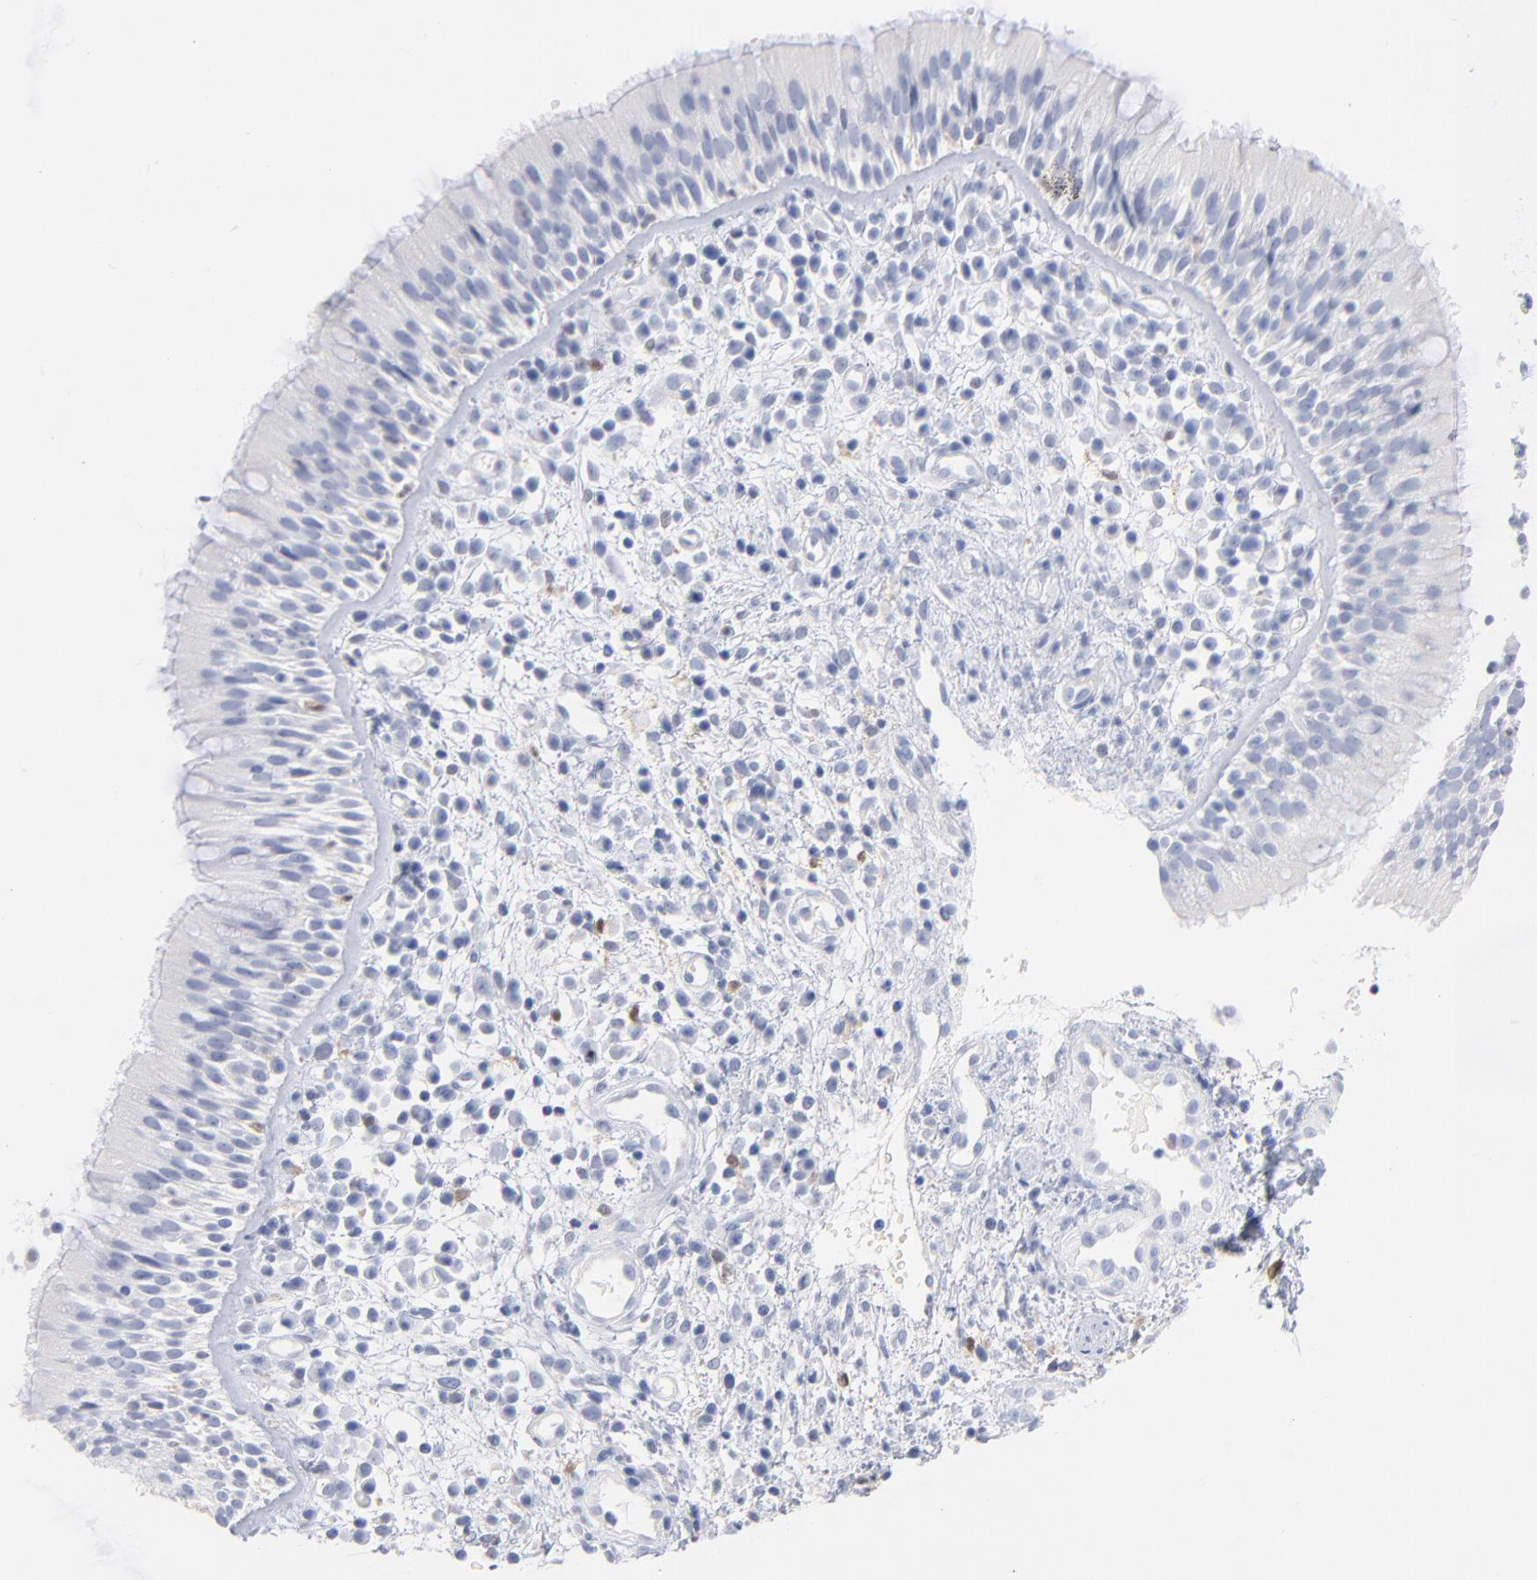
{"staining": {"intensity": "negative", "quantity": "none", "location": "none"}, "tissue": "nasopharynx", "cell_type": "Respiratory epithelial cells", "image_type": "normal", "snomed": [{"axis": "morphology", "description": "Normal tissue, NOS"}, {"axis": "morphology", "description": "Inflammation, NOS"}, {"axis": "morphology", "description": "Malignant melanoma, Metastatic site"}, {"axis": "topography", "description": "Nasopharynx"}], "caption": "IHC of unremarkable human nasopharynx displays no staining in respiratory epithelial cells.", "gene": "IFIT2", "patient": {"sex": "female", "age": 55}}